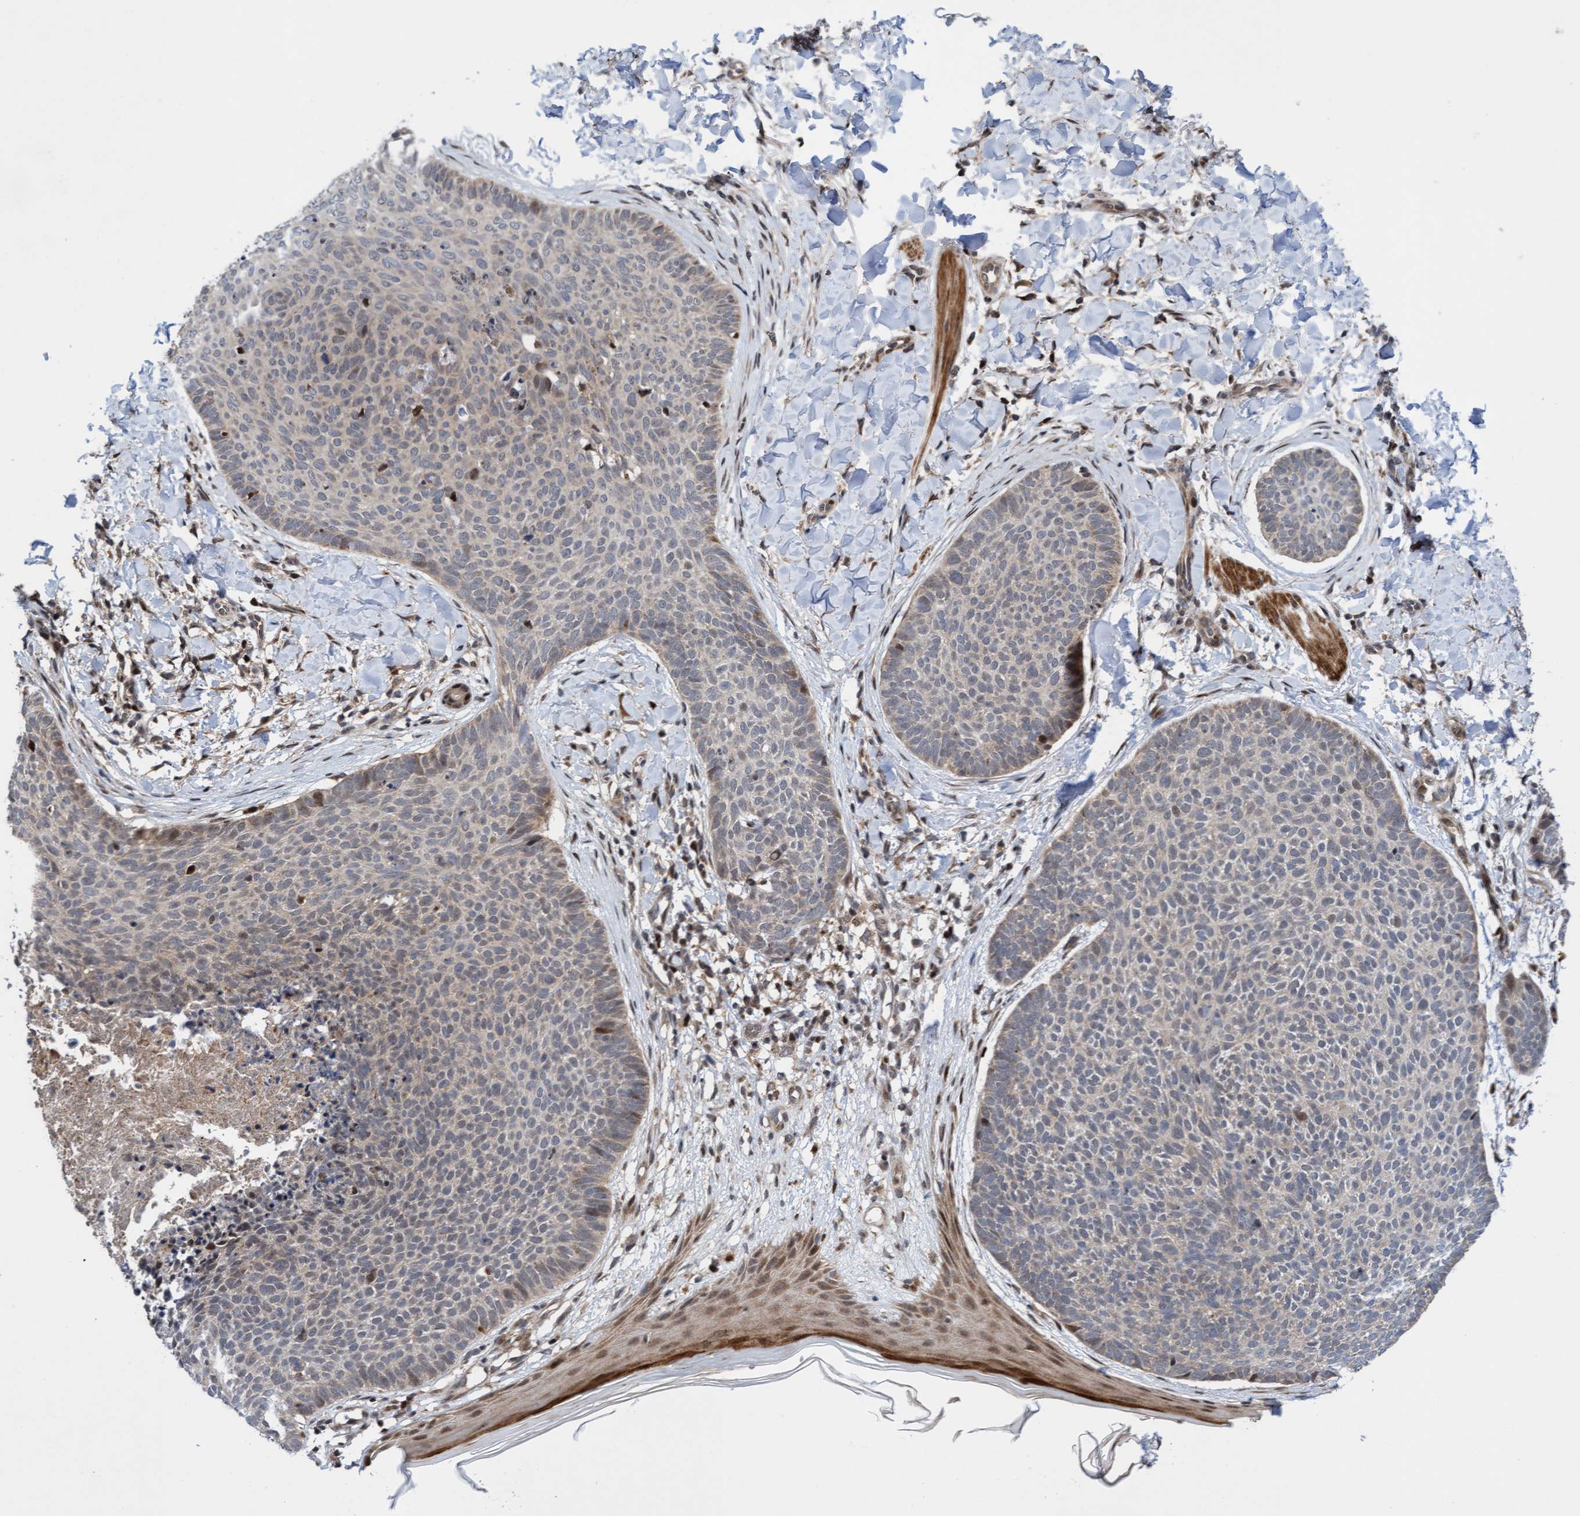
{"staining": {"intensity": "moderate", "quantity": "<25%", "location": "cytoplasmic/membranous,nuclear"}, "tissue": "skin cancer", "cell_type": "Tumor cells", "image_type": "cancer", "snomed": [{"axis": "morphology", "description": "Normal tissue, NOS"}, {"axis": "morphology", "description": "Basal cell carcinoma"}, {"axis": "topography", "description": "Skin"}], "caption": "Basal cell carcinoma (skin) stained for a protein (brown) reveals moderate cytoplasmic/membranous and nuclear positive staining in approximately <25% of tumor cells.", "gene": "ITFG1", "patient": {"sex": "male", "age": 50}}